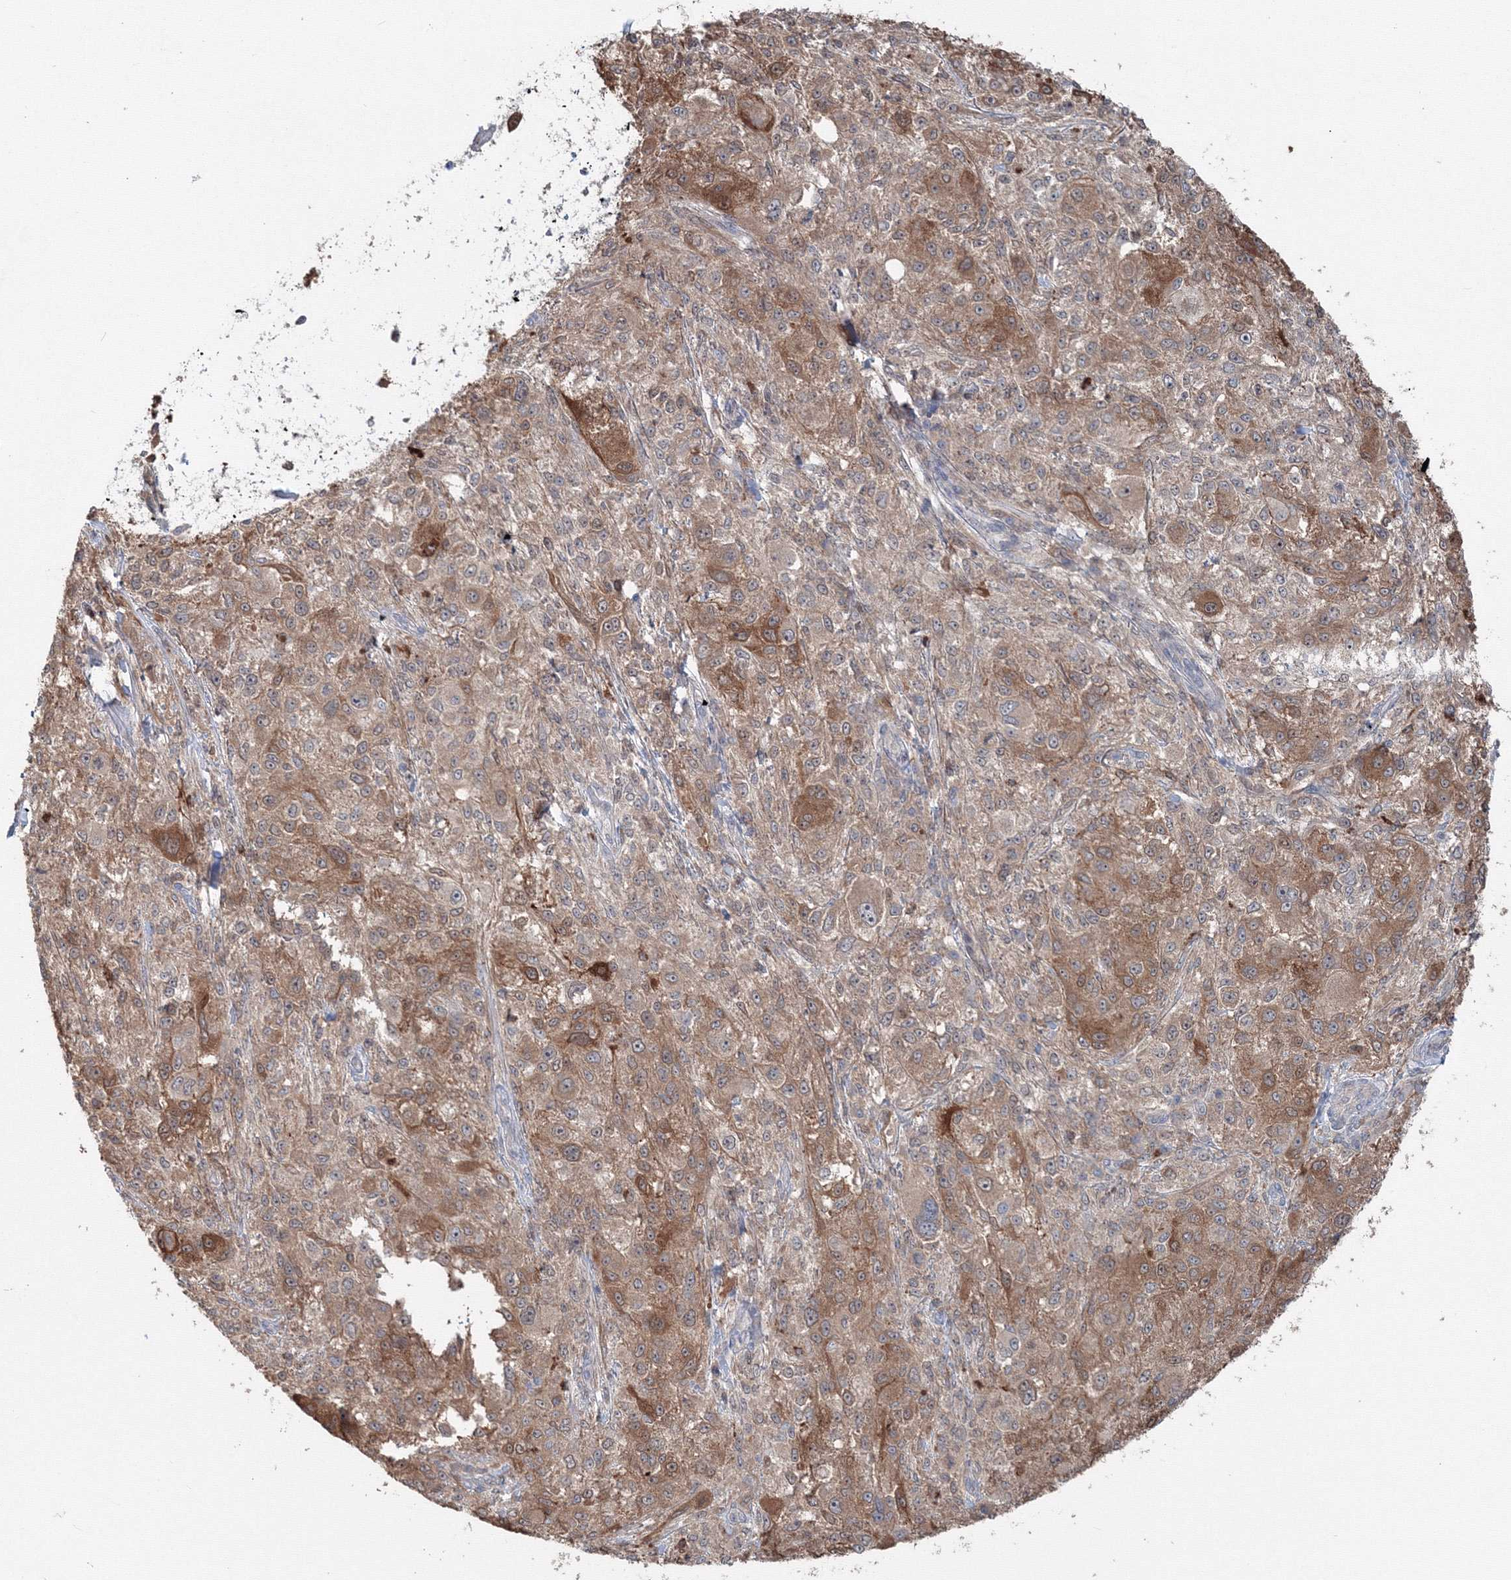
{"staining": {"intensity": "moderate", "quantity": ">75%", "location": "cytoplasmic/membranous"}, "tissue": "melanoma", "cell_type": "Tumor cells", "image_type": "cancer", "snomed": [{"axis": "morphology", "description": "Necrosis, NOS"}, {"axis": "morphology", "description": "Malignant melanoma, NOS"}, {"axis": "topography", "description": "Skin"}], "caption": "Protein staining by immunohistochemistry exhibits moderate cytoplasmic/membranous expression in approximately >75% of tumor cells in malignant melanoma.", "gene": "MKRN2", "patient": {"sex": "female", "age": 87}}